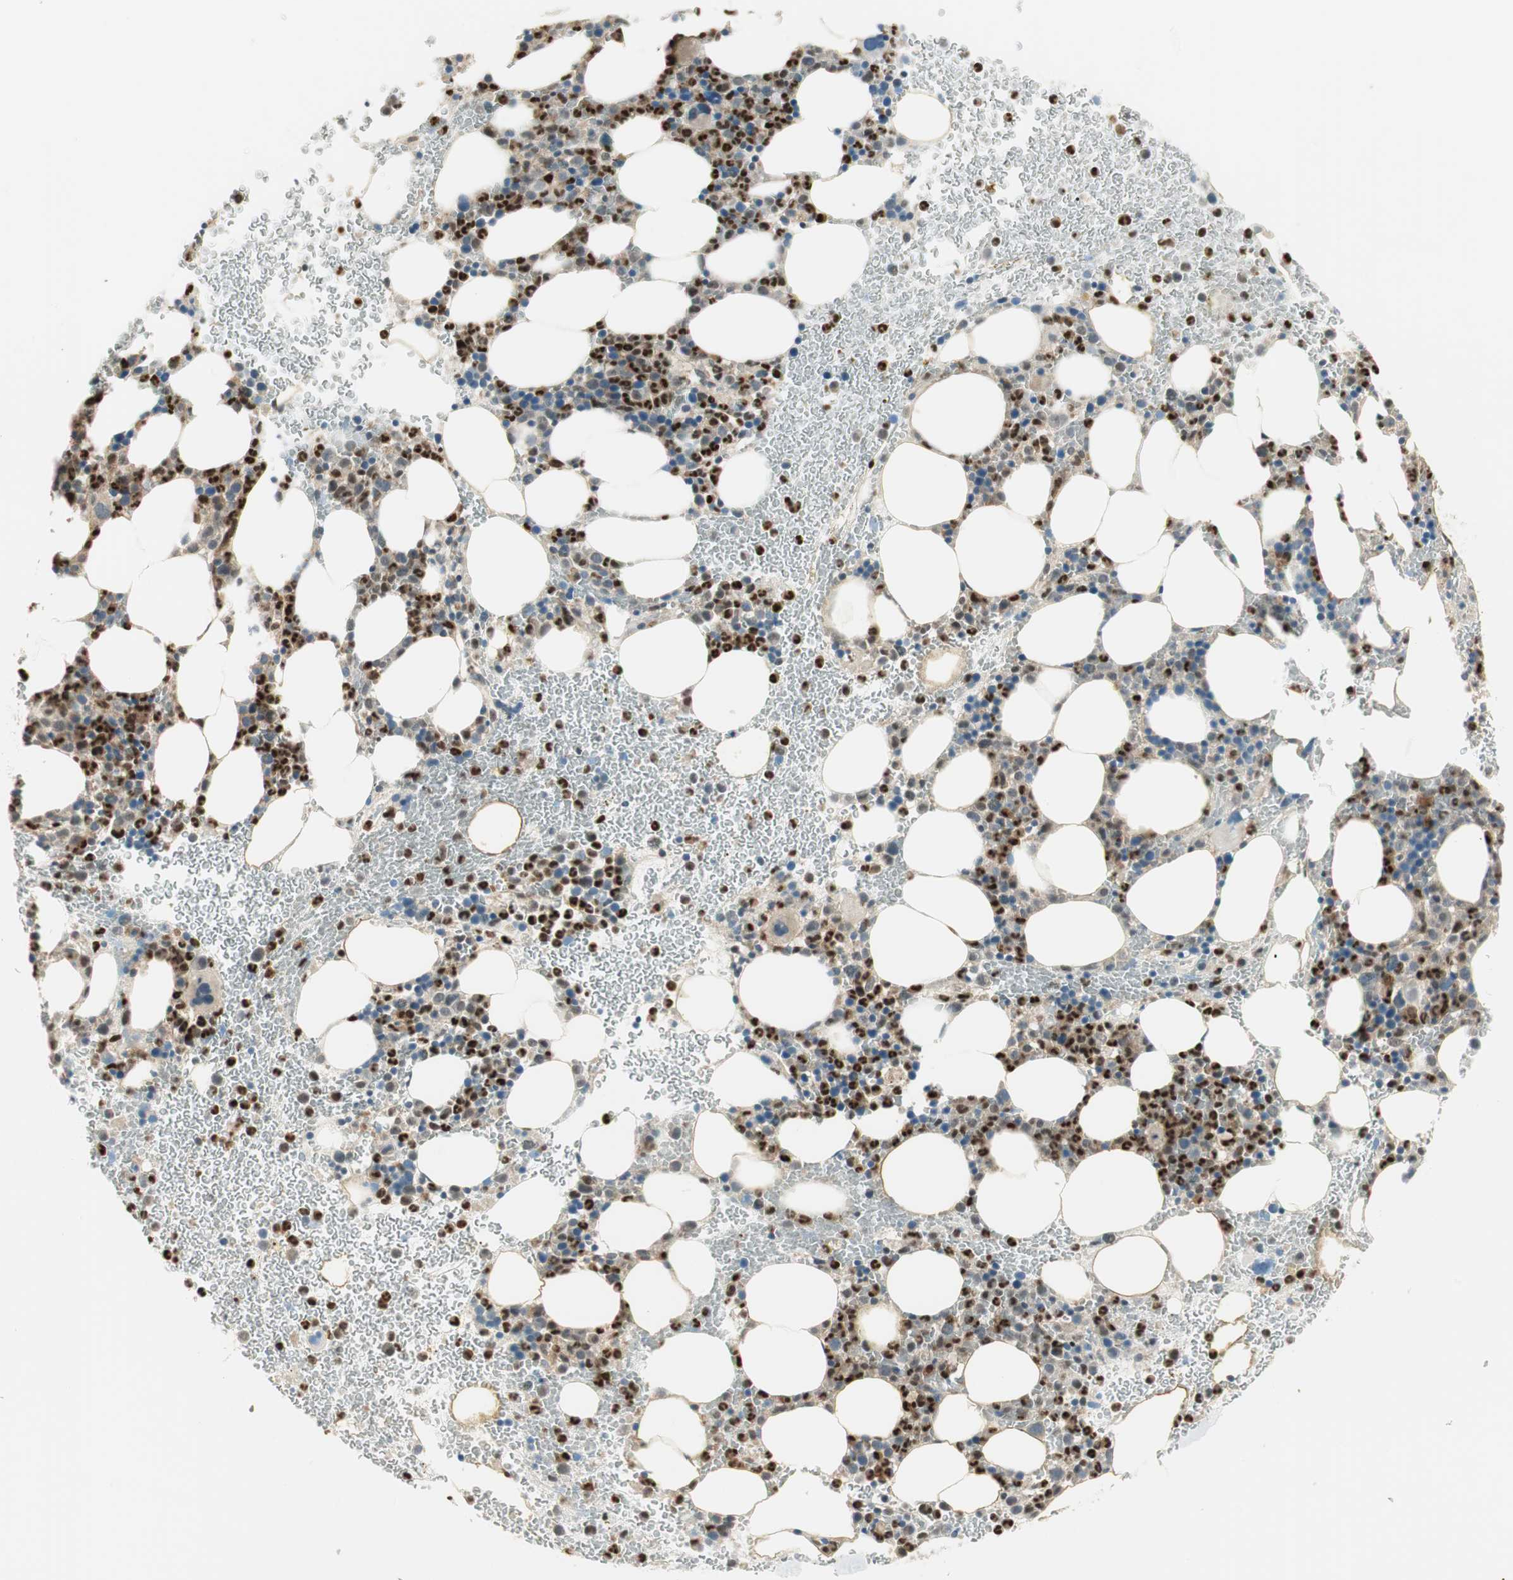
{"staining": {"intensity": "strong", "quantity": "25%-75%", "location": "nuclear"}, "tissue": "bone marrow", "cell_type": "Hematopoietic cells", "image_type": "normal", "snomed": [{"axis": "morphology", "description": "Normal tissue, NOS"}, {"axis": "morphology", "description": "Inflammation, NOS"}, {"axis": "topography", "description": "Bone marrow"}], "caption": "Protein expression by immunohistochemistry shows strong nuclear positivity in about 25%-75% of hematopoietic cells in normal bone marrow. (IHC, brightfield microscopy, high magnification).", "gene": "LTA4H", "patient": {"sex": "female", "age": 54}}